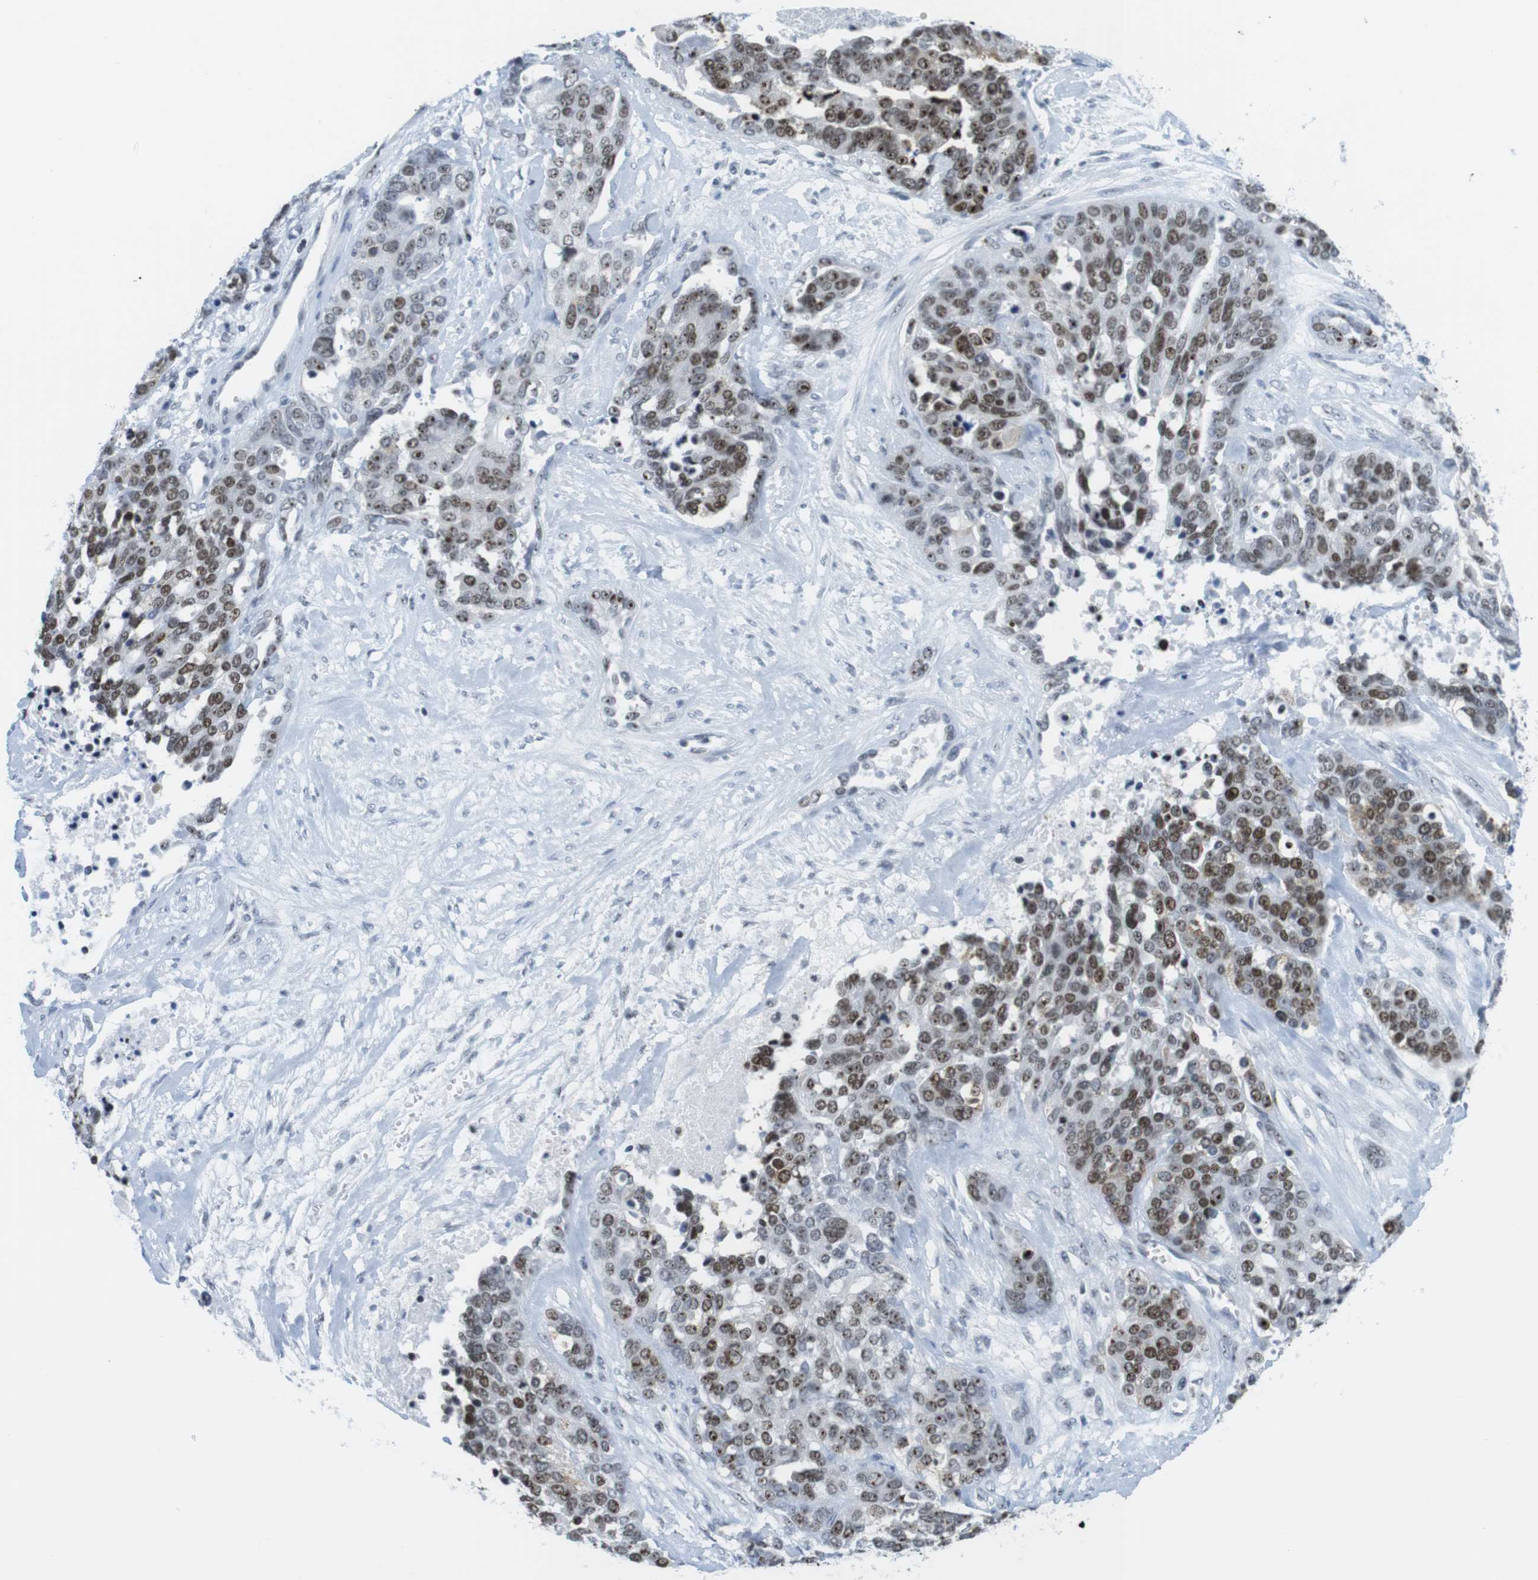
{"staining": {"intensity": "moderate", "quantity": ">75%", "location": "nuclear"}, "tissue": "ovarian cancer", "cell_type": "Tumor cells", "image_type": "cancer", "snomed": [{"axis": "morphology", "description": "Cystadenocarcinoma, serous, NOS"}, {"axis": "topography", "description": "Ovary"}], "caption": "Ovarian serous cystadenocarcinoma stained with DAB (3,3'-diaminobenzidine) immunohistochemistry reveals medium levels of moderate nuclear staining in about >75% of tumor cells.", "gene": "NIFK", "patient": {"sex": "female", "age": 44}}